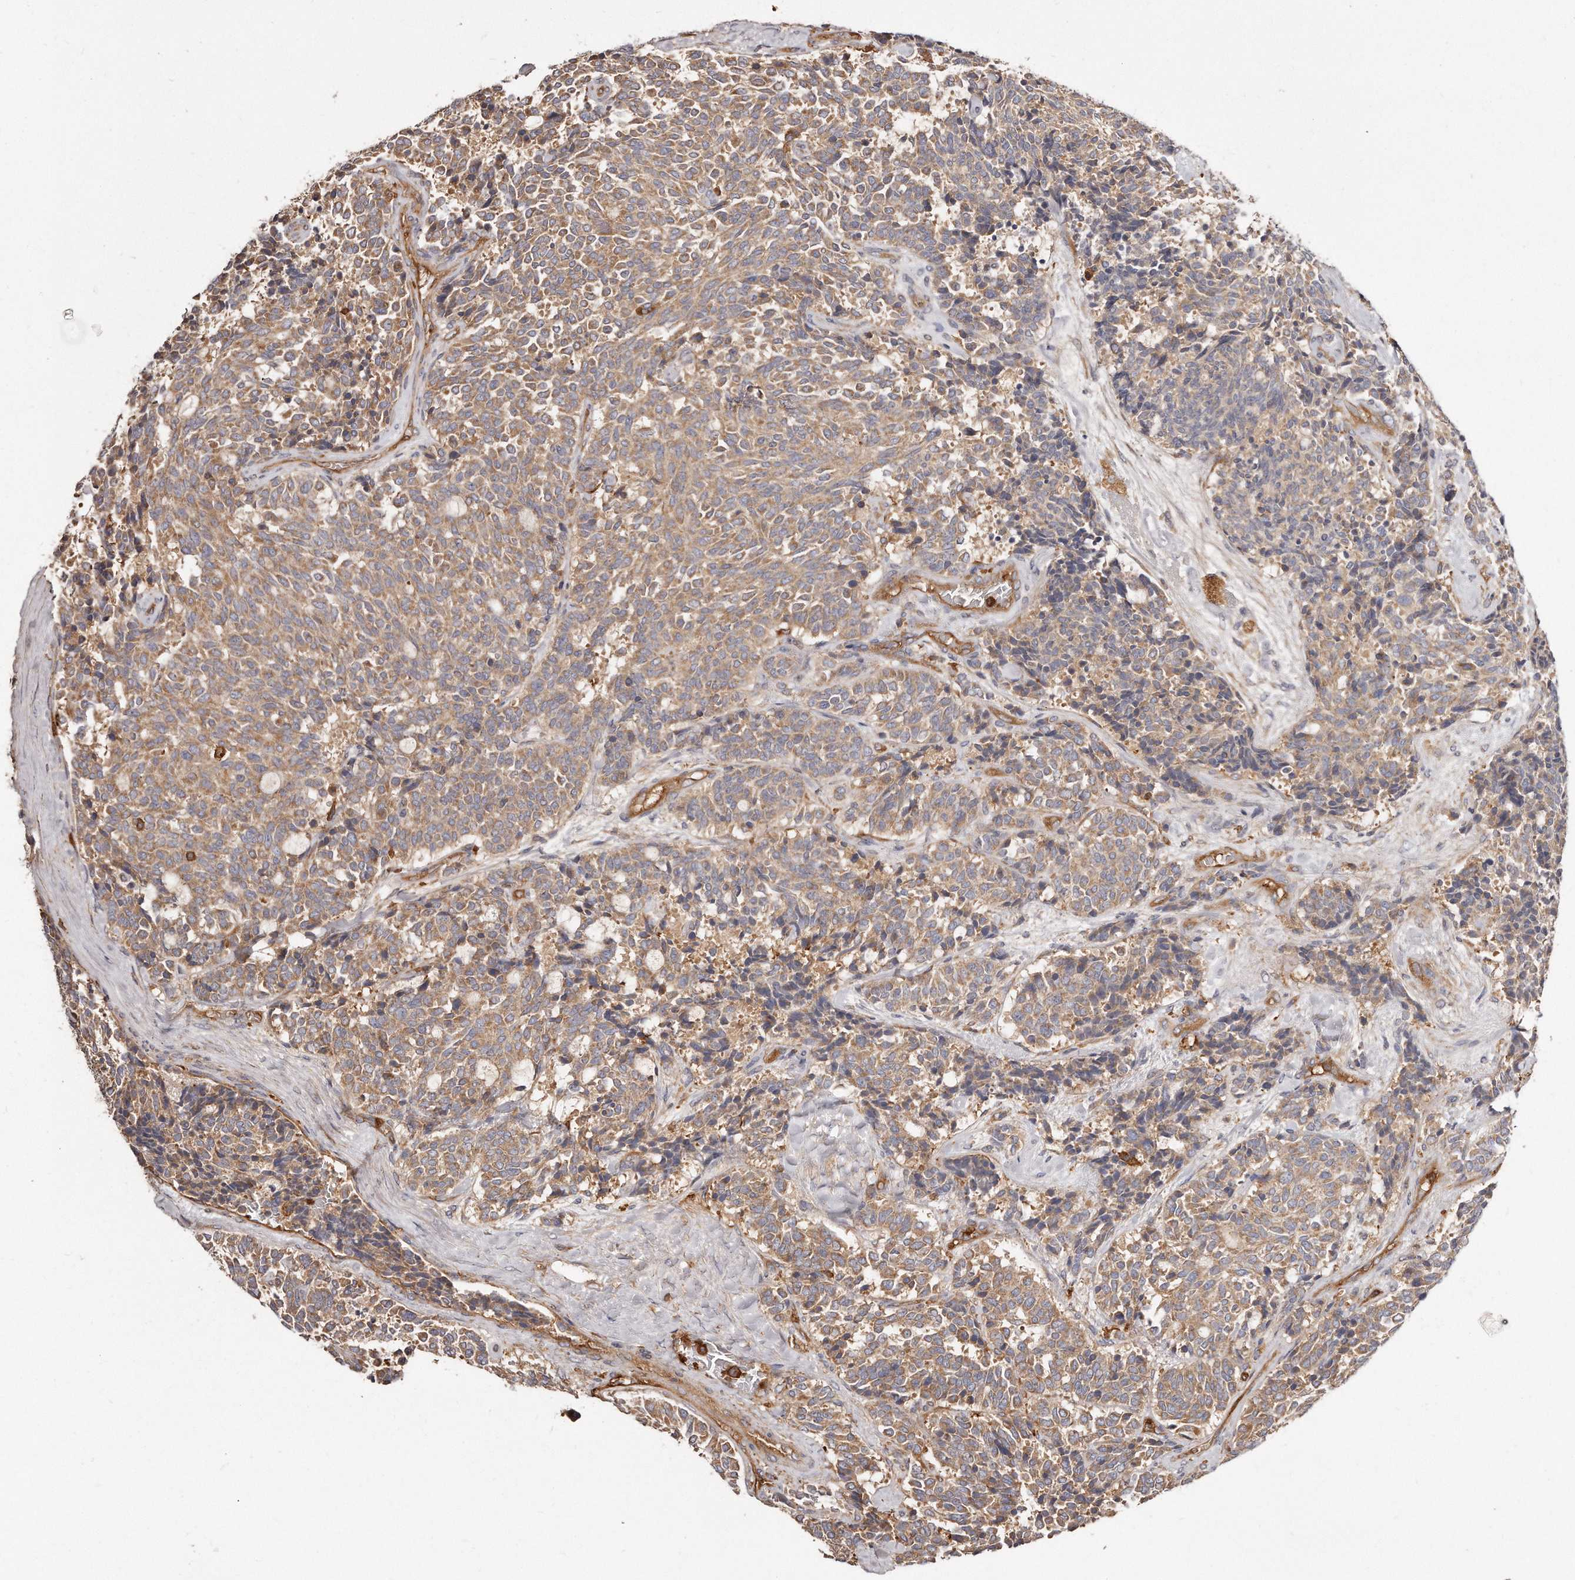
{"staining": {"intensity": "weak", "quantity": ">75%", "location": "cytoplasmic/membranous"}, "tissue": "carcinoid", "cell_type": "Tumor cells", "image_type": "cancer", "snomed": [{"axis": "morphology", "description": "Carcinoid, malignant, NOS"}, {"axis": "topography", "description": "Pancreas"}], "caption": "Immunohistochemical staining of human carcinoid (malignant) displays low levels of weak cytoplasmic/membranous positivity in about >75% of tumor cells. (Brightfield microscopy of DAB IHC at high magnification).", "gene": "CAP1", "patient": {"sex": "female", "age": 54}}